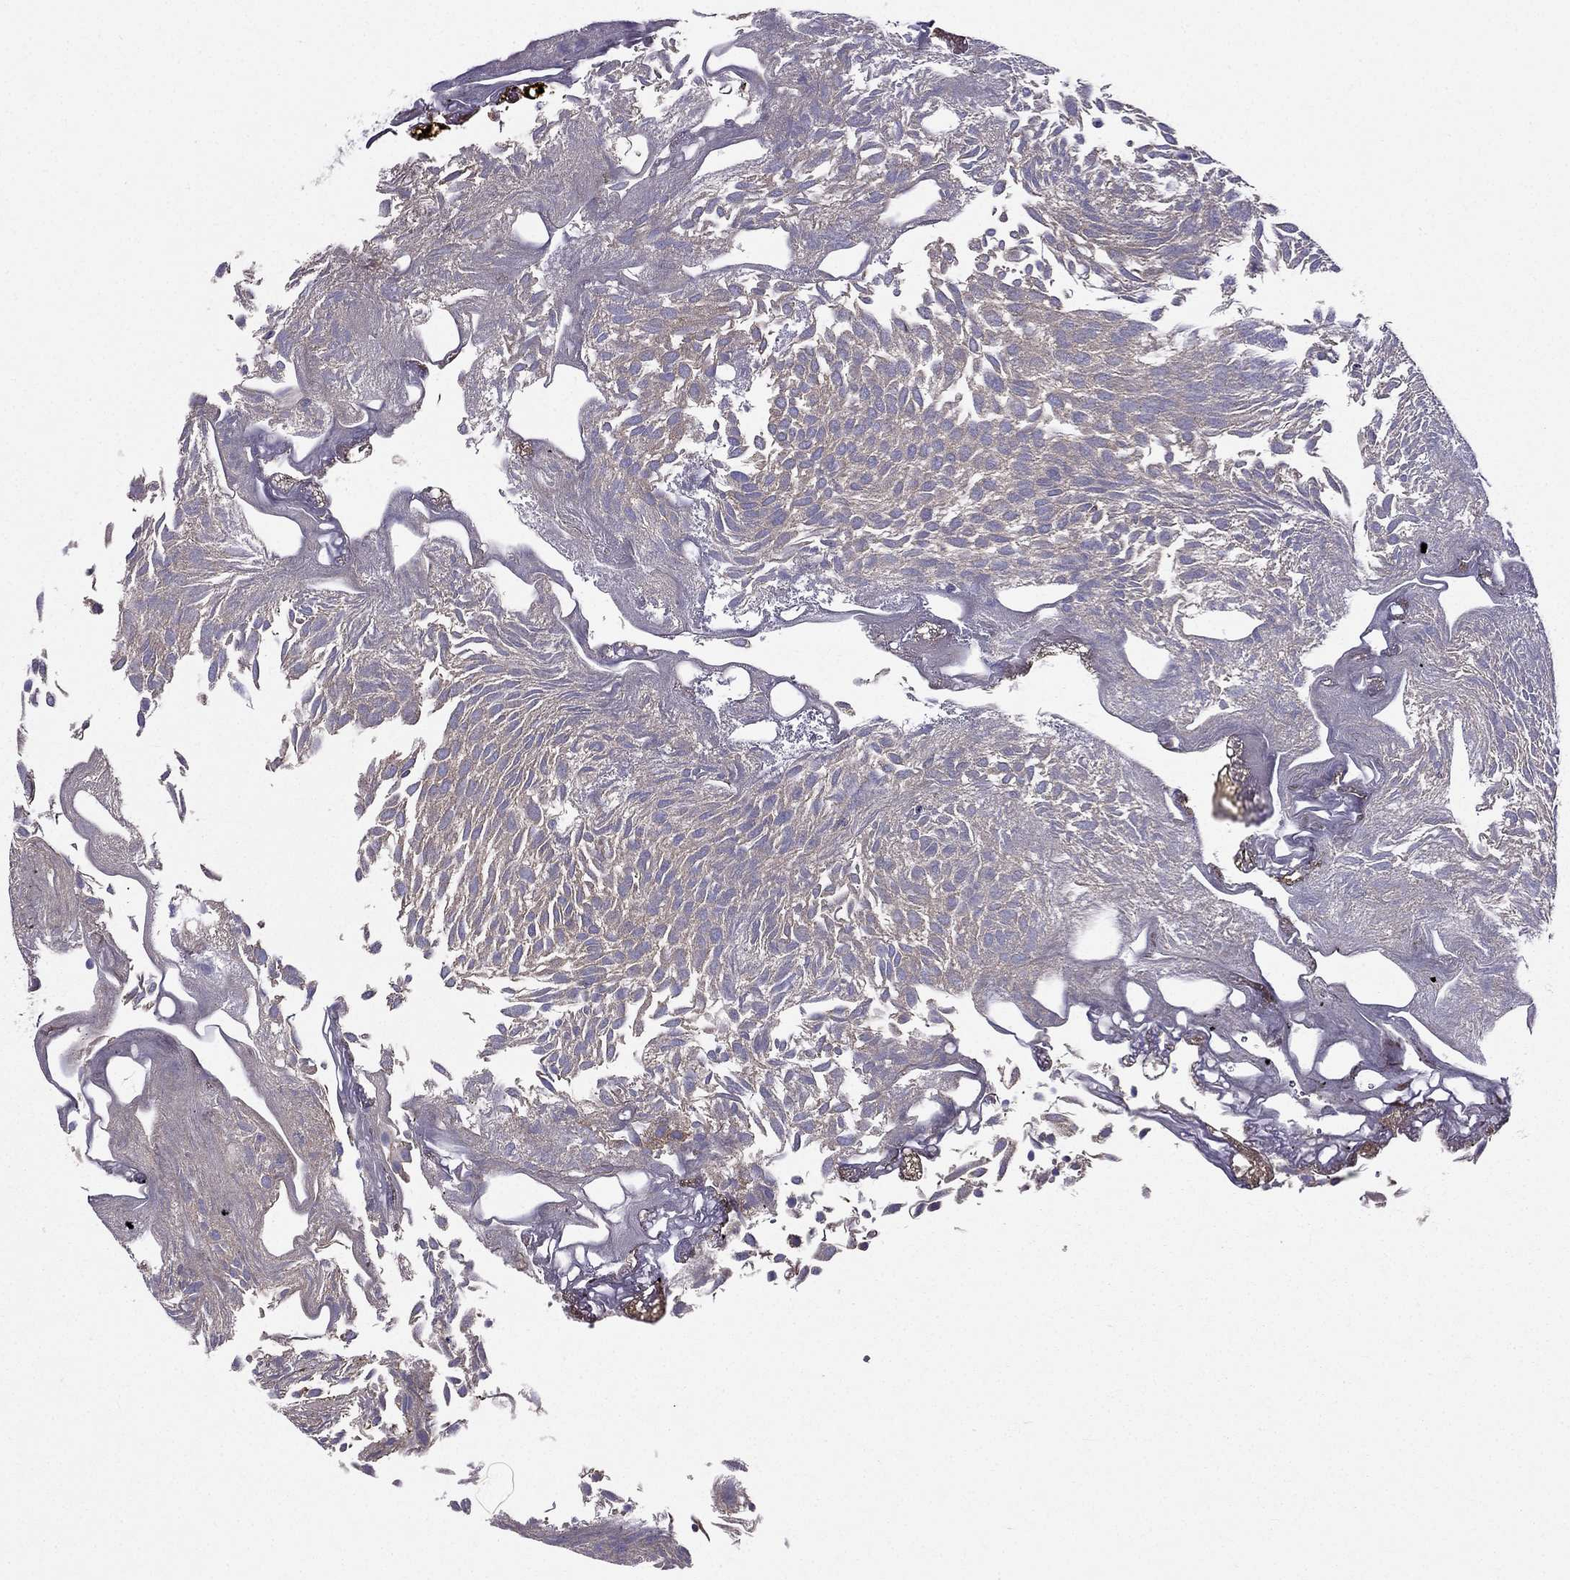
{"staining": {"intensity": "moderate", "quantity": "<25%", "location": "cytoplasmic/membranous"}, "tissue": "urothelial cancer", "cell_type": "Tumor cells", "image_type": "cancer", "snomed": [{"axis": "morphology", "description": "Urothelial carcinoma, Low grade"}, {"axis": "topography", "description": "Urinary bladder"}], "caption": "This histopathology image shows urothelial cancer stained with immunohistochemistry (IHC) to label a protein in brown. The cytoplasmic/membranous of tumor cells show moderate positivity for the protein. Nuclei are counter-stained blue.", "gene": "AAK1", "patient": {"sex": "male", "age": 52}}